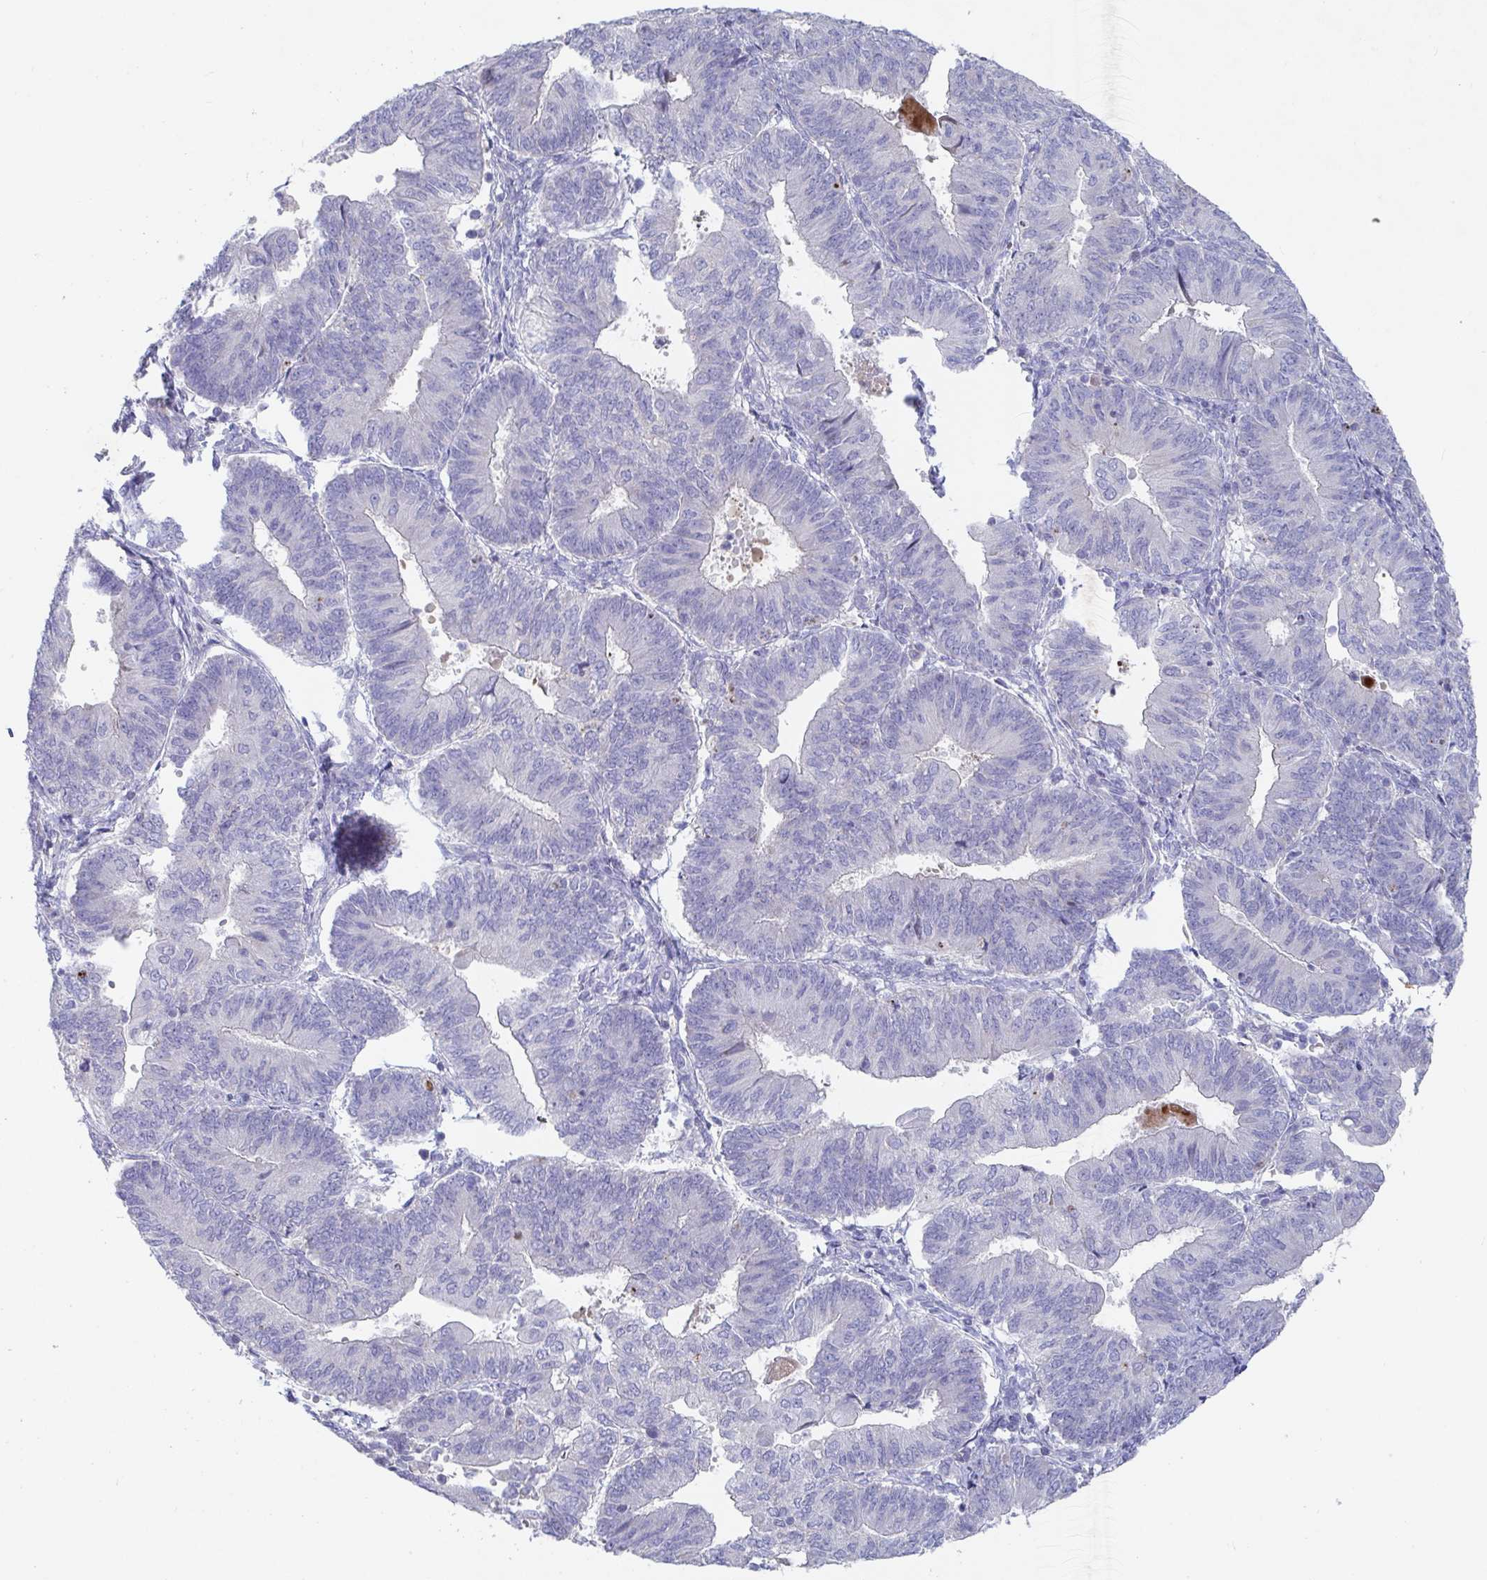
{"staining": {"intensity": "negative", "quantity": "none", "location": "none"}, "tissue": "endometrial cancer", "cell_type": "Tumor cells", "image_type": "cancer", "snomed": [{"axis": "morphology", "description": "Adenocarcinoma, NOS"}, {"axis": "topography", "description": "Endometrium"}], "caption": "Tumor cells show no significant protein positivity in adenocarcinoma (endometrial).", "gene": "ZNF561", "patient": {"sex": "female", "age": 65}}